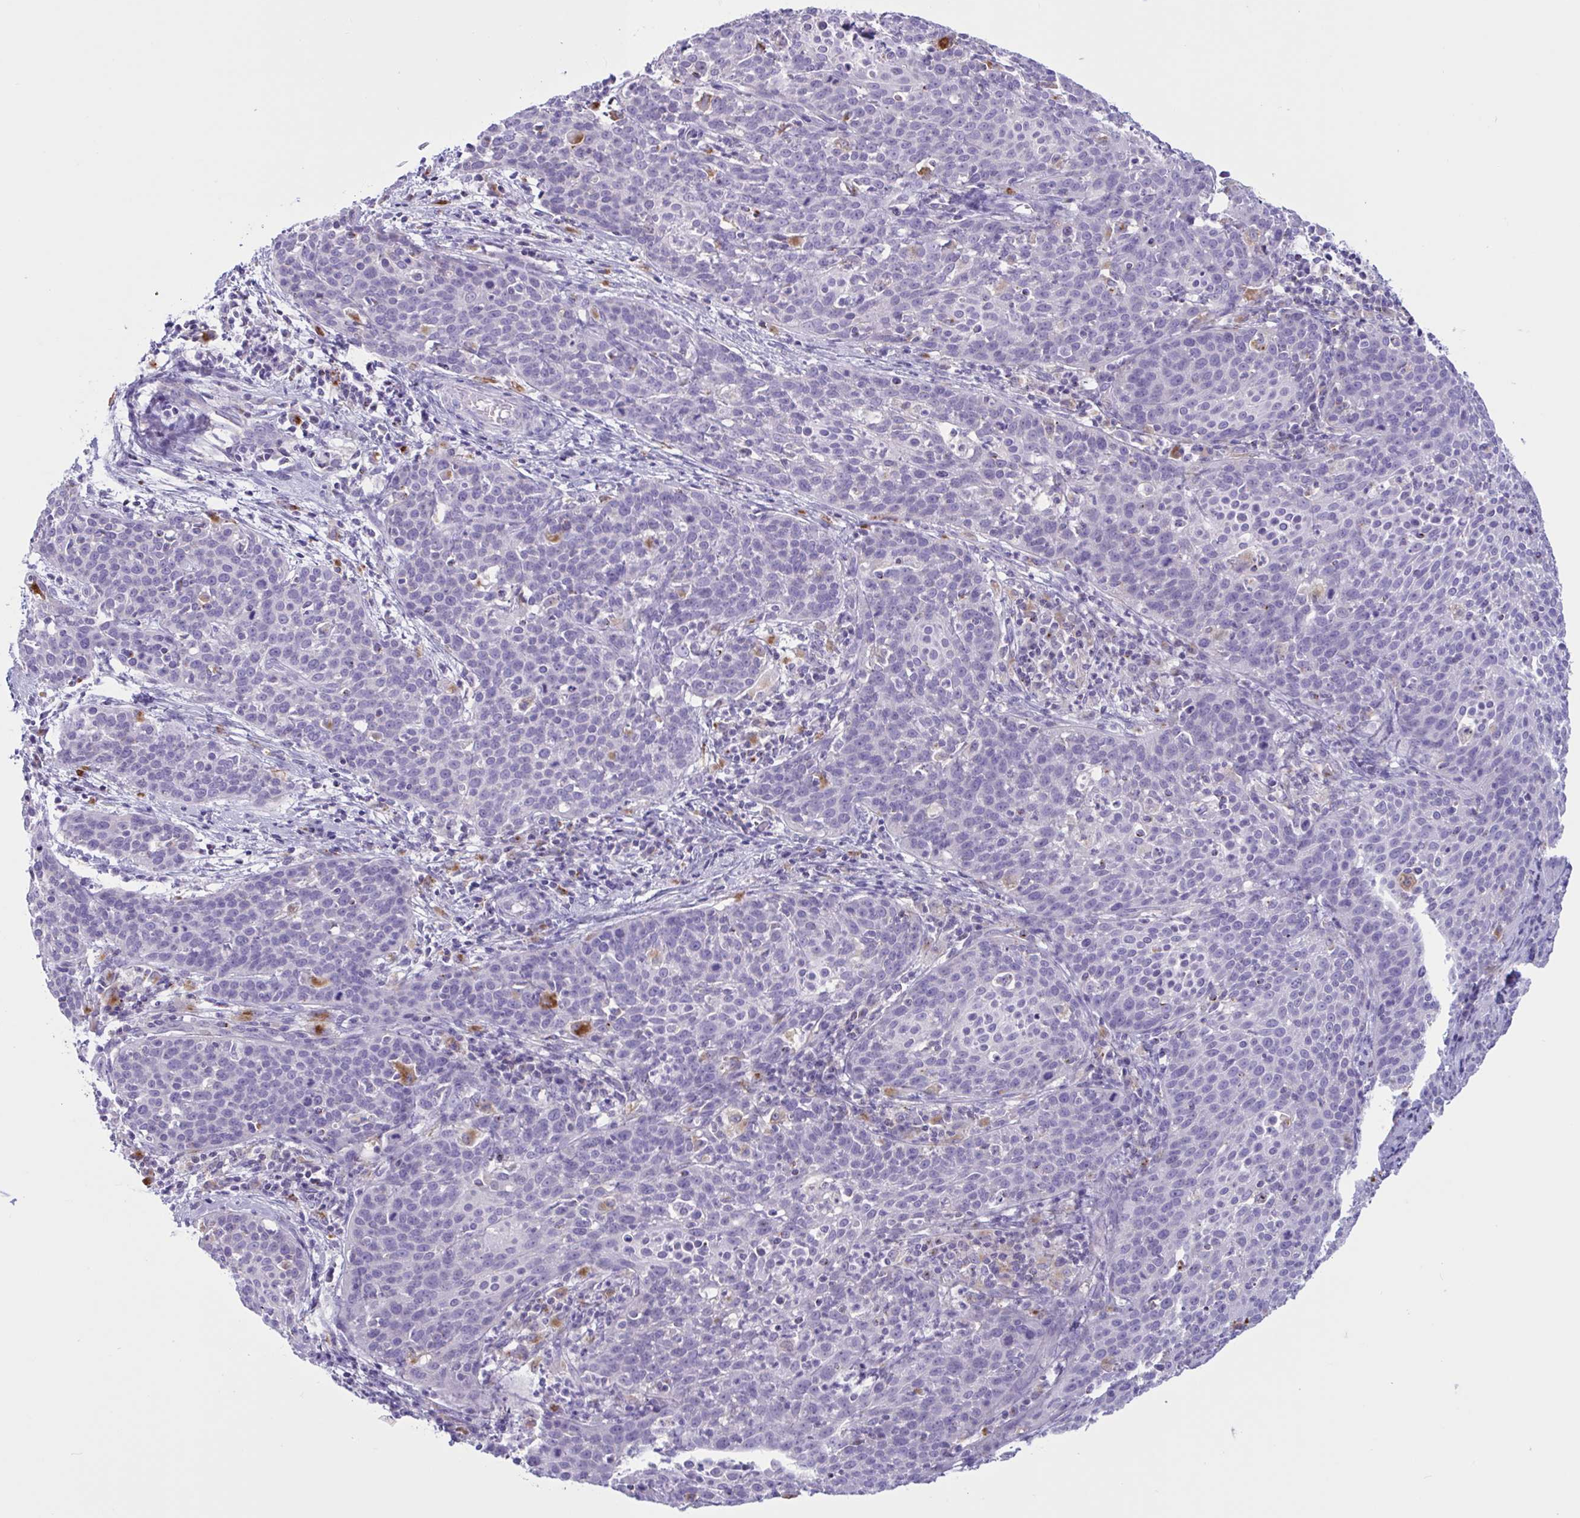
{"staining": {"intensity": "negative", "quantity": "none", "location": "none"}, "tissue": "cervical cancer", "cell_type": "Tumor cells", "image_type": "cancer", "snomed": [{"axis": "morphology", "description": "Squamous cell carcinoma, NOS"}, {"axis": "topography", "description": "Cervix"}], "caption": "Micrograph shows no protein staining in tumor cells of cervical cancer (squamous cell carcinoma) tissue. (DAB immunohistochemistry visualized using brightfield microscopy, high magnification).", "gene": "XCL1", "patient": {"sex": "female", "age": 38}}